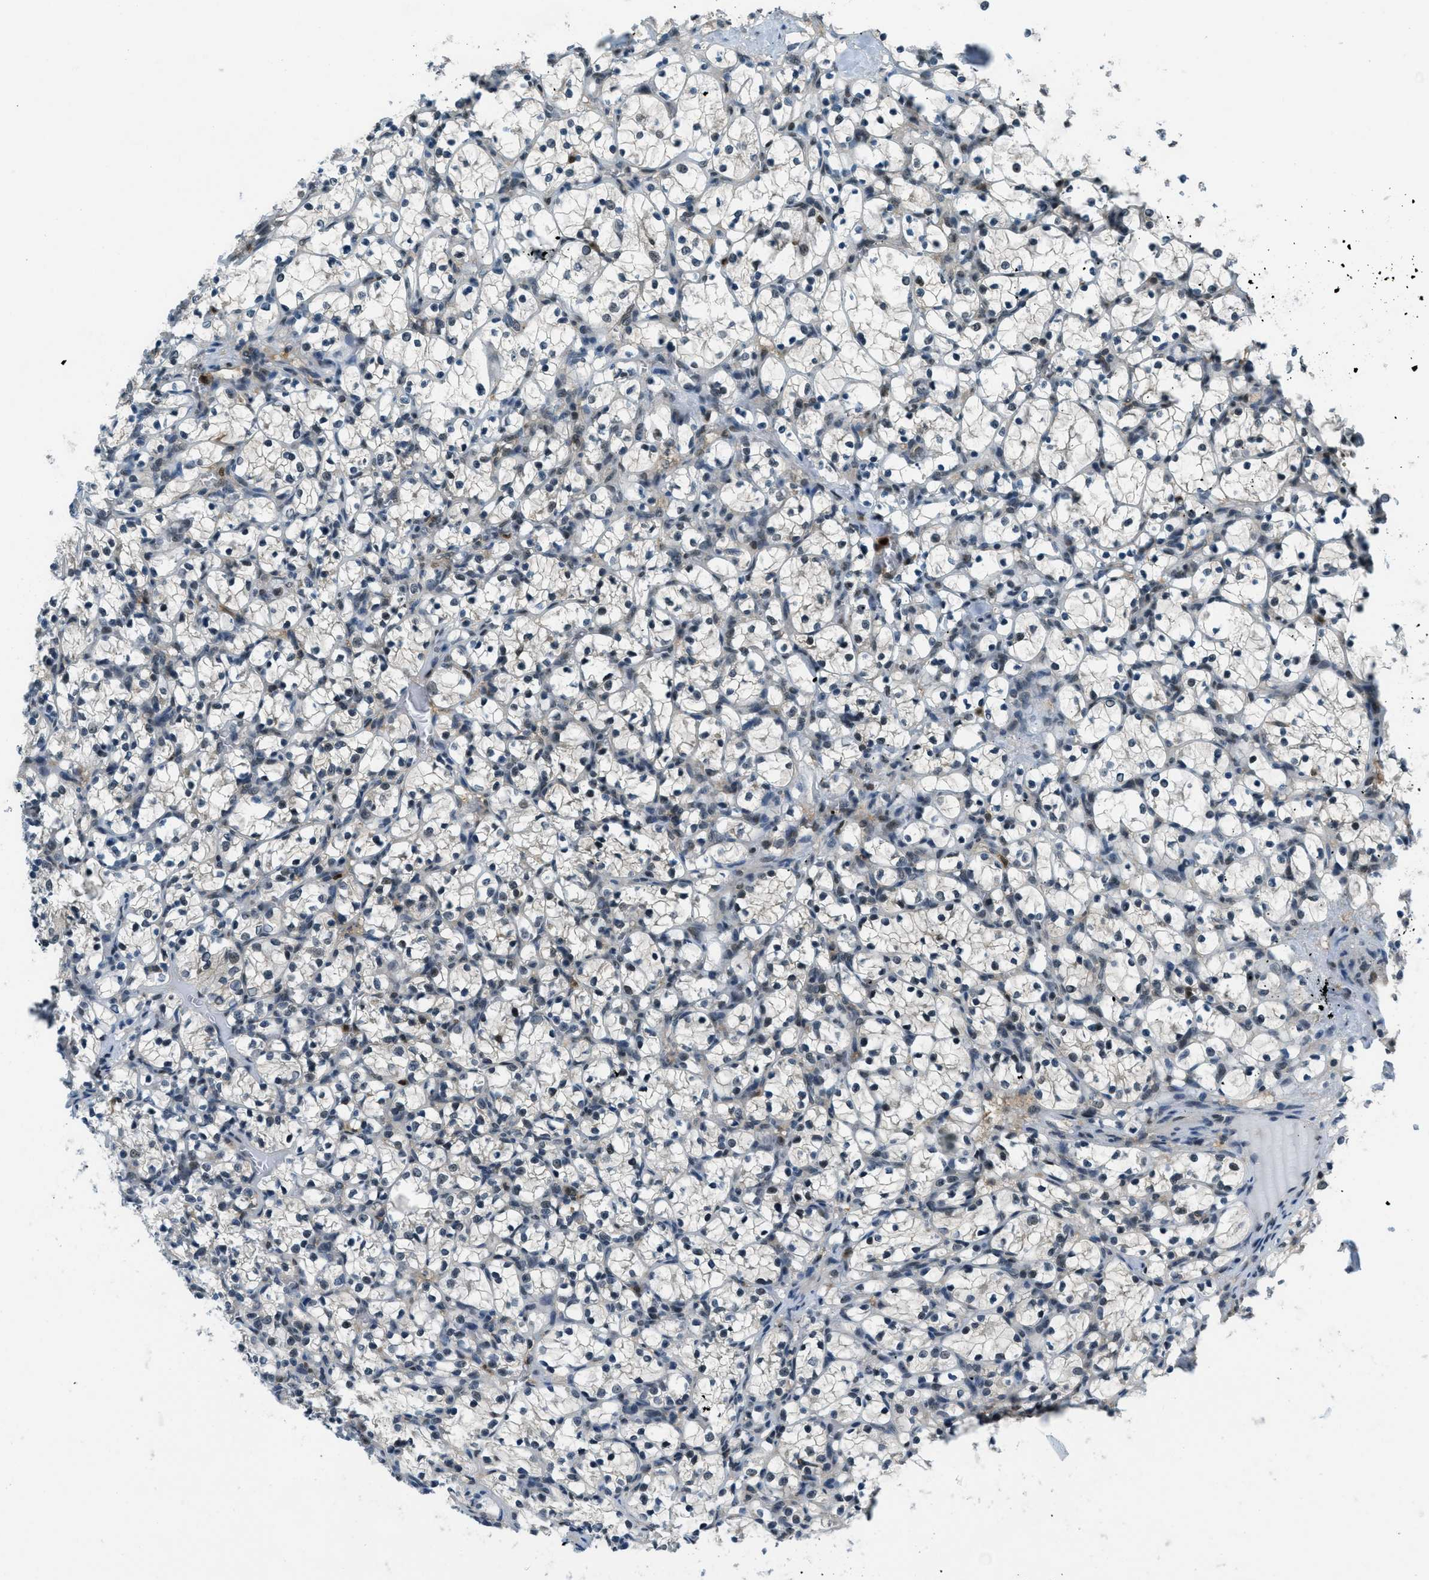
{"staining": {"intensity": "moderate", "quantity": "25%-75%", "location": "nuclear"}, "tissue": "renal cancer", "cell_type": "Tumor cells", "image_type": "cancer", "snomed": [{"axis": "morphology", "description": "Adenocarcinoma, NOS"}, {"axis": "topography", "description": "Kidney"}], "caption": "There is medium levels of moderate nuclear expression in tumor cells of renal cancer, as demonstrated by immunohistochemical staining (brown color).", "gene": "OGFR", "patient": {"sex": "female", "age": 69}}